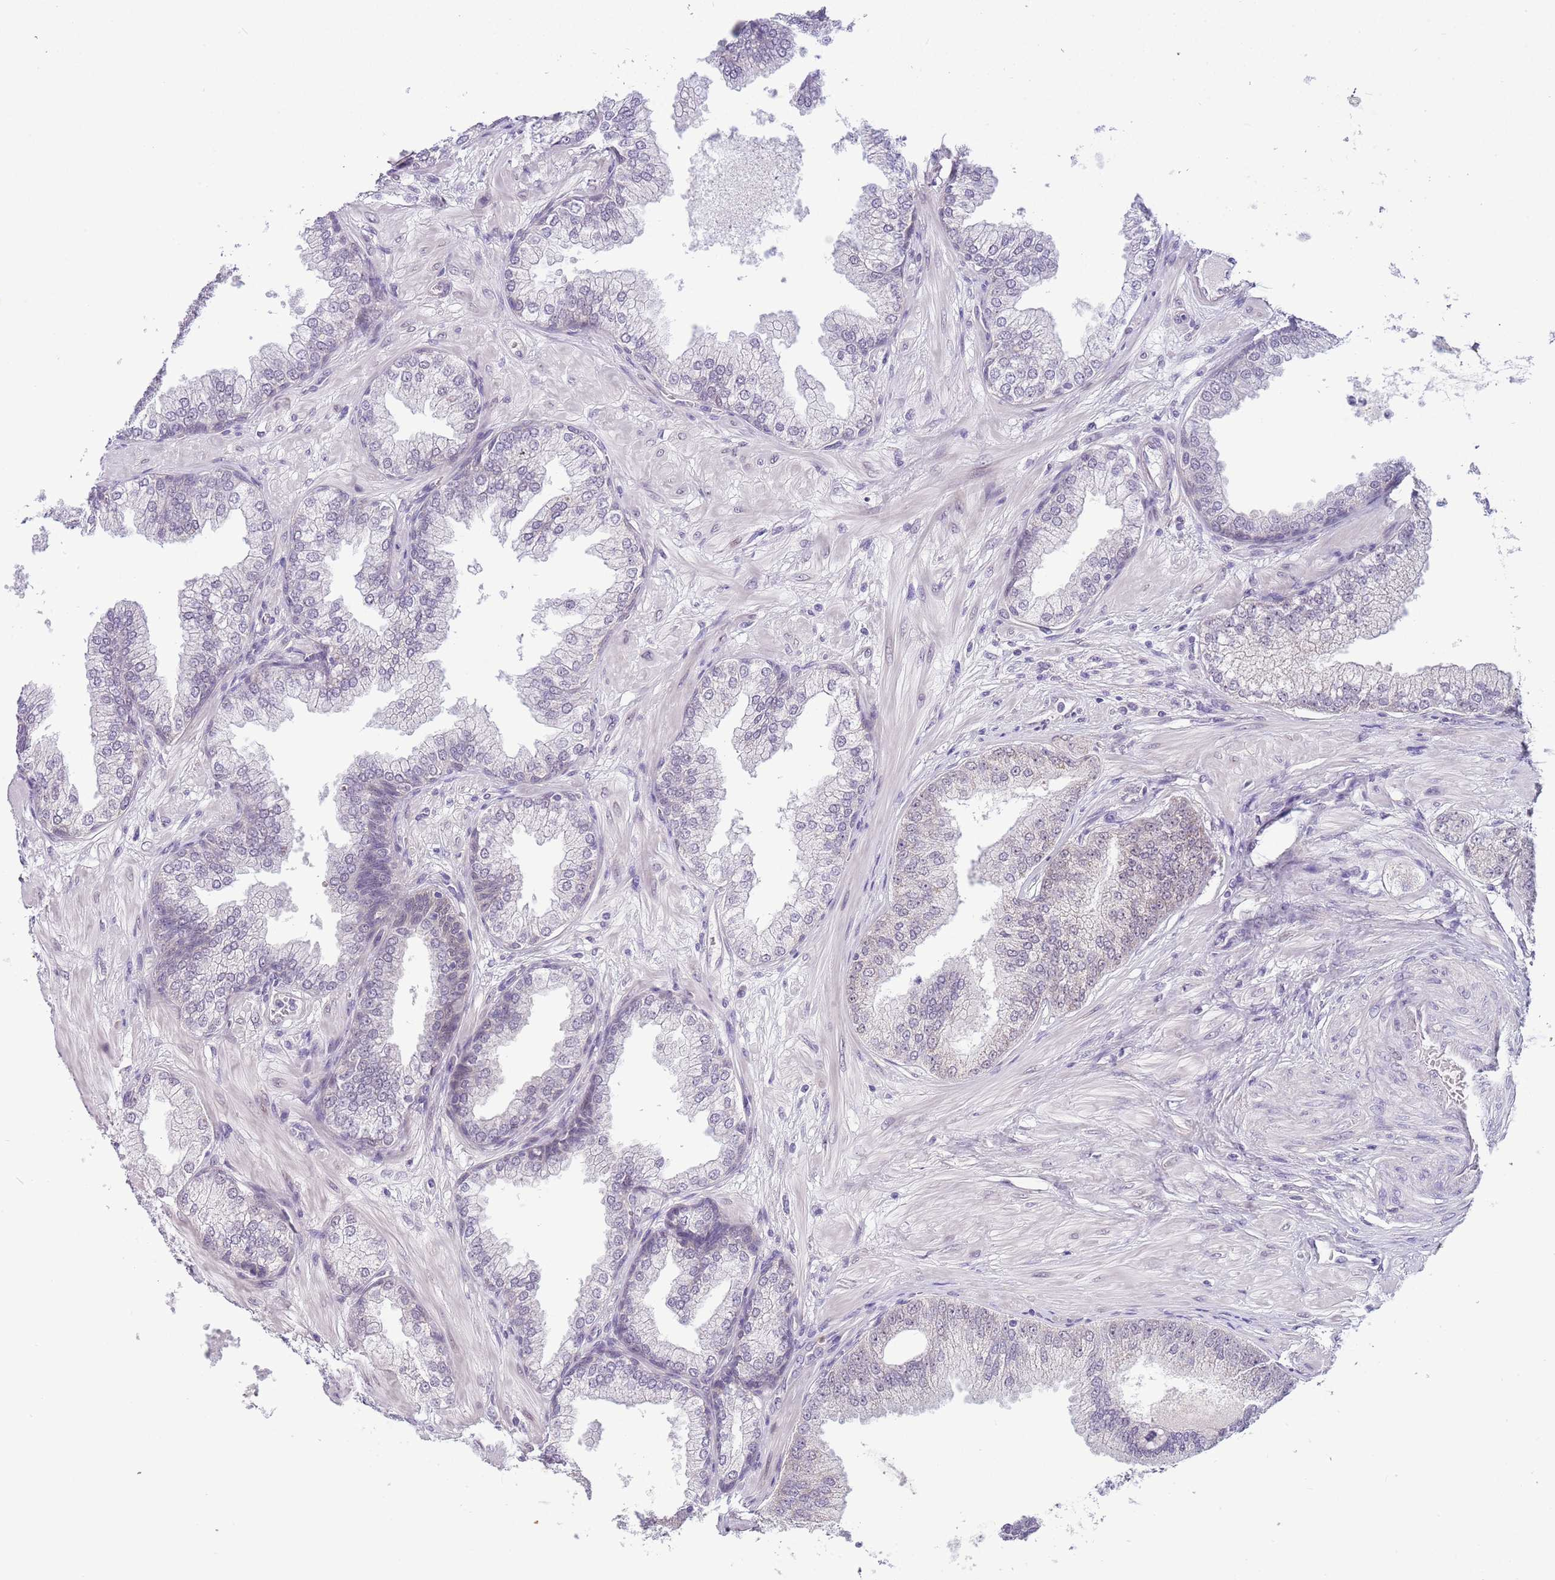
{"staining": {"intensity": "negative", "quantity": "none", "location": "none"}, "tissue": "prostate cancer", "cell_type": "Tumor cells", "image_type": "cancer", "snomed": [{"axis": "morphology", "description": "Adenocarcinoma, Low grade"}, {"axis": "topography", "description": "Prostate"}], "caption": "High power microscopy image of an immunohistochemistry (IHC) histopathology image of adenocarcinoma (low-grade) (prostate), revealing no significant positivity in tumor cells.", "gene": "FAM120C", "patient": {"sex": "male", "age": 55}}